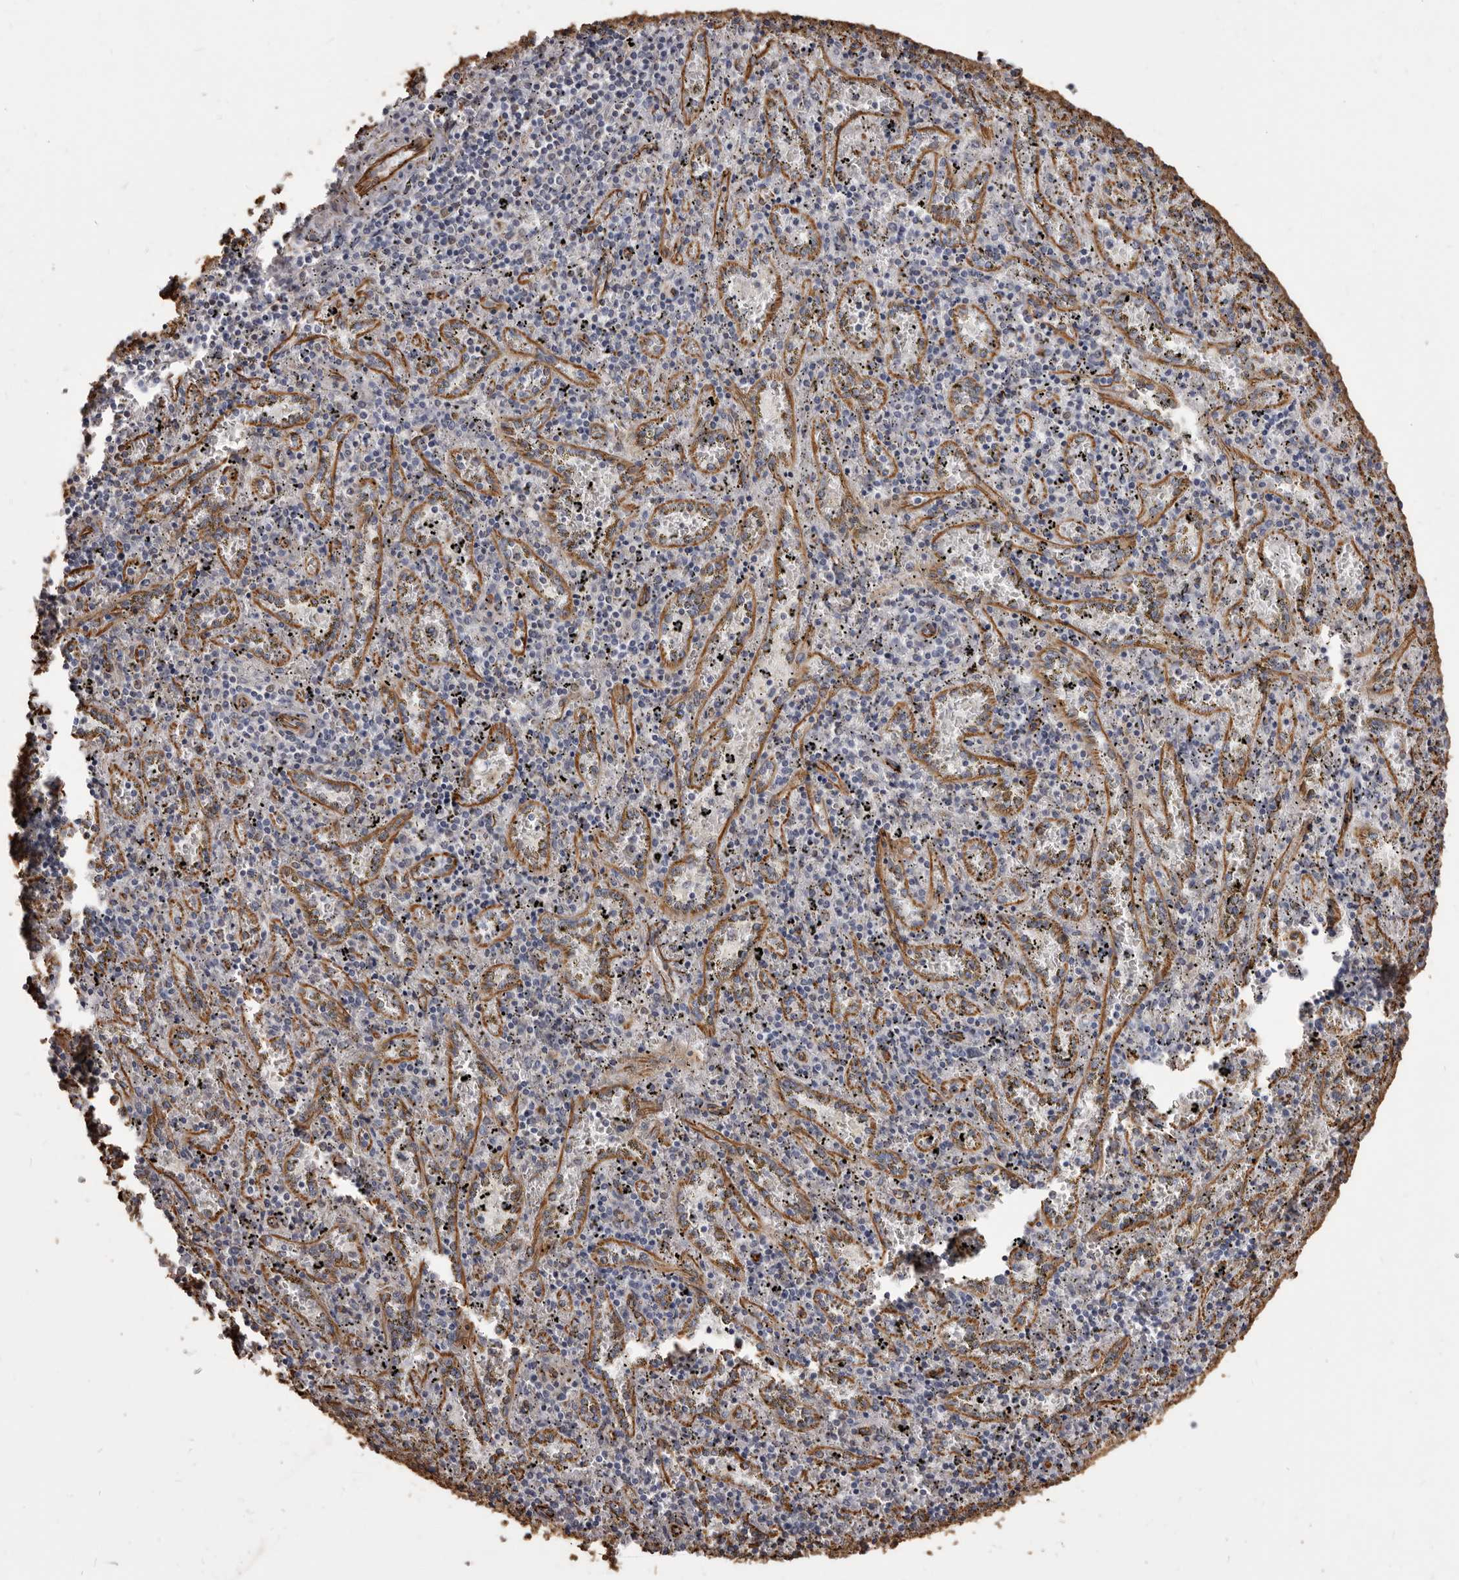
{"staining": {"intensity": "negative", "quantity": "none", "location": "none"}, "tissue": "spleen", "cell_type": "Cells in red pulp", "image_type": "normal", "snomed": [{"axis": "morphology", "description": "Normal tissue, NOS"}, {"axis": "topography", "description": "Spleen"}], "caption": "This is an immunohistochemistry (IHC) photomicrograph of benign human spleen. There is no staining in cells in red pulp.", "gene": "MTURN", "patient": {"sex": "male", "age": 11}}